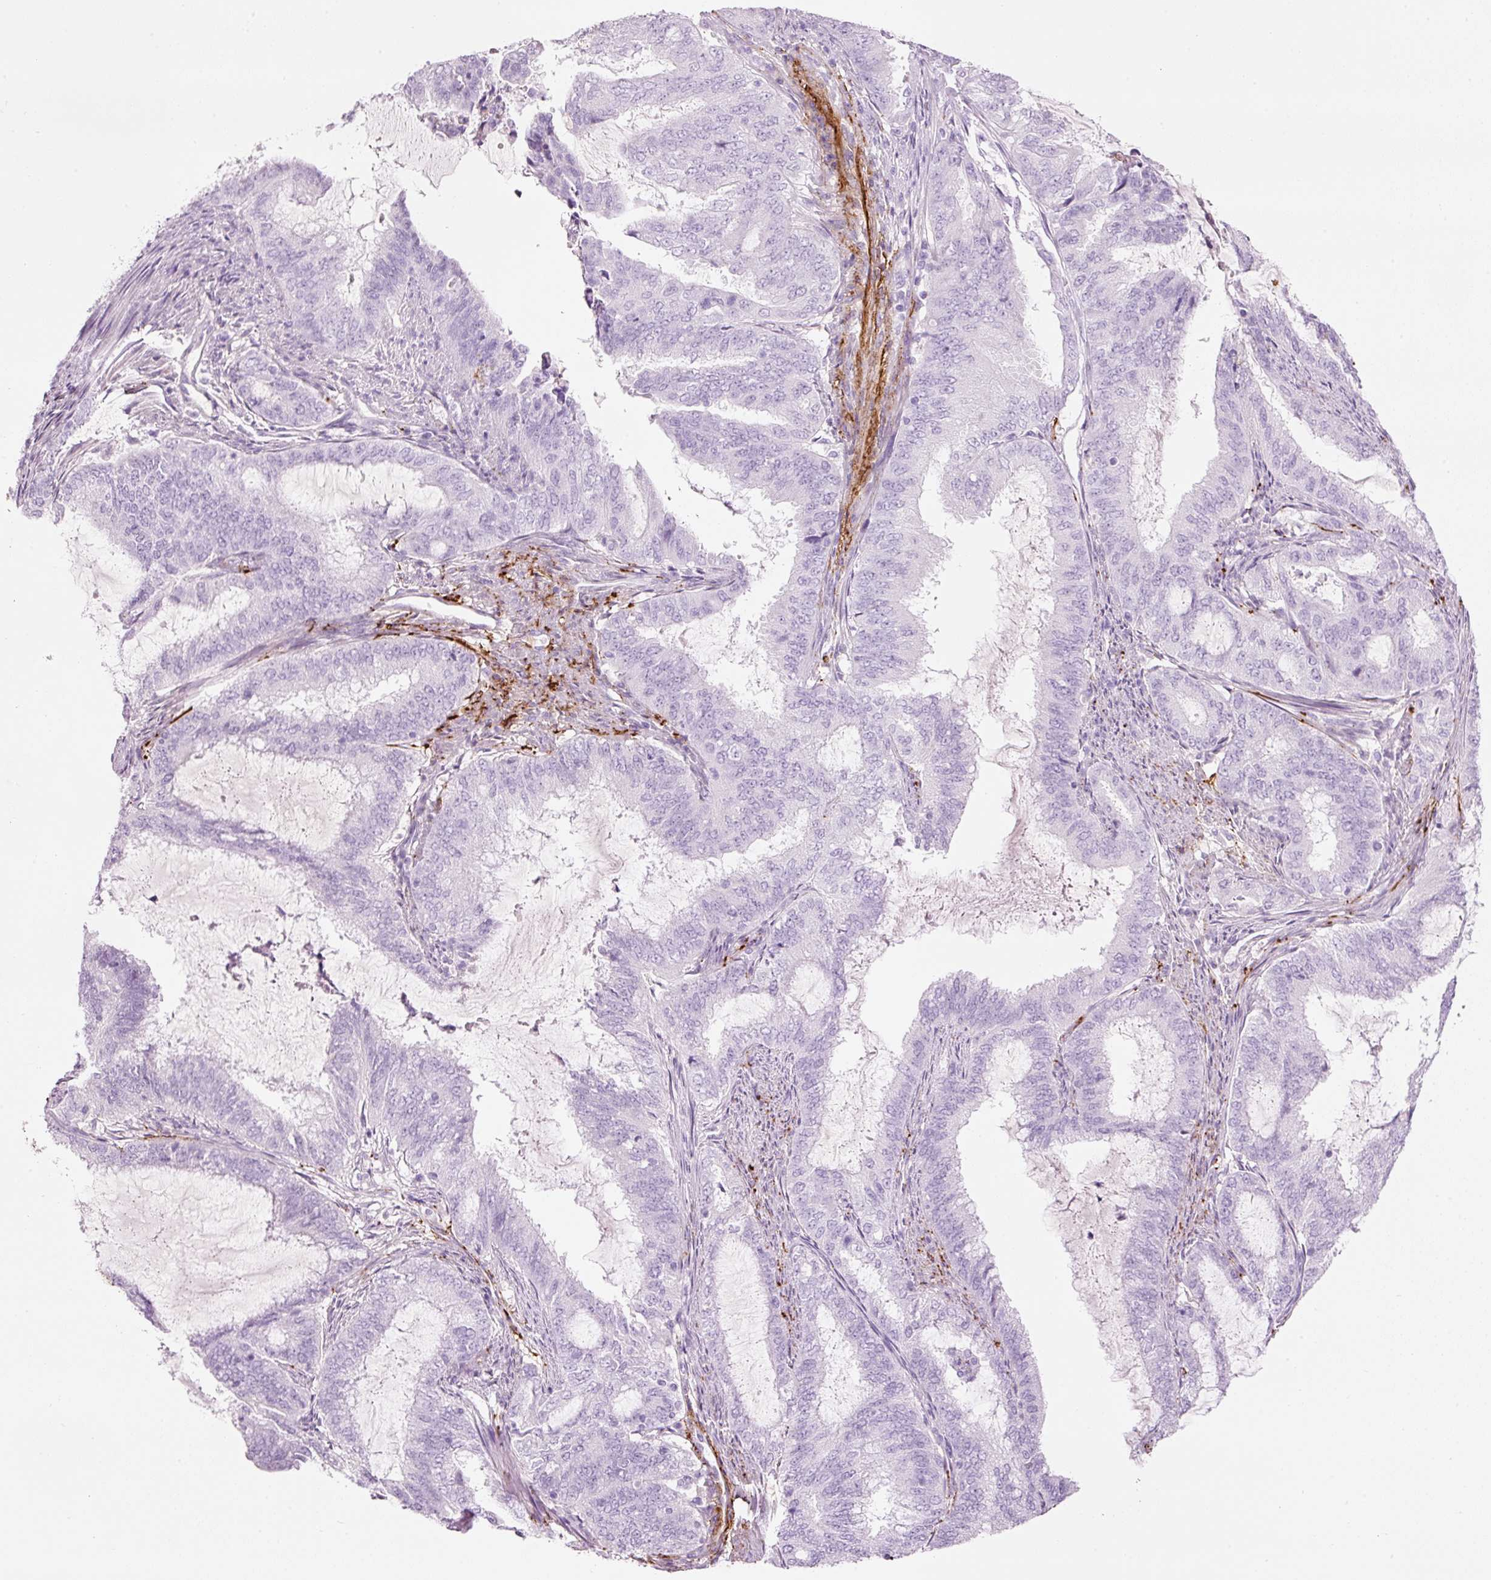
{"staining": {"intensity": "negative", "quantity": "none", "location": "none"}, "tissue": "endometrial cancer", "cell_type": "Tumor cells", "image_type": "cancer", "snomed": [{"axis": "morphology", "description": "Adenocarcinoma, NOS"}, {"axis": "topography", "description": "Endometrium"}], "caption": "Endometrial cancer stained for a protein using immunohistochemistry (IHC) exhibits no expression tumor cells.", "gene": "MFAP4", "patient": {"sex": "female", "age": 51}}